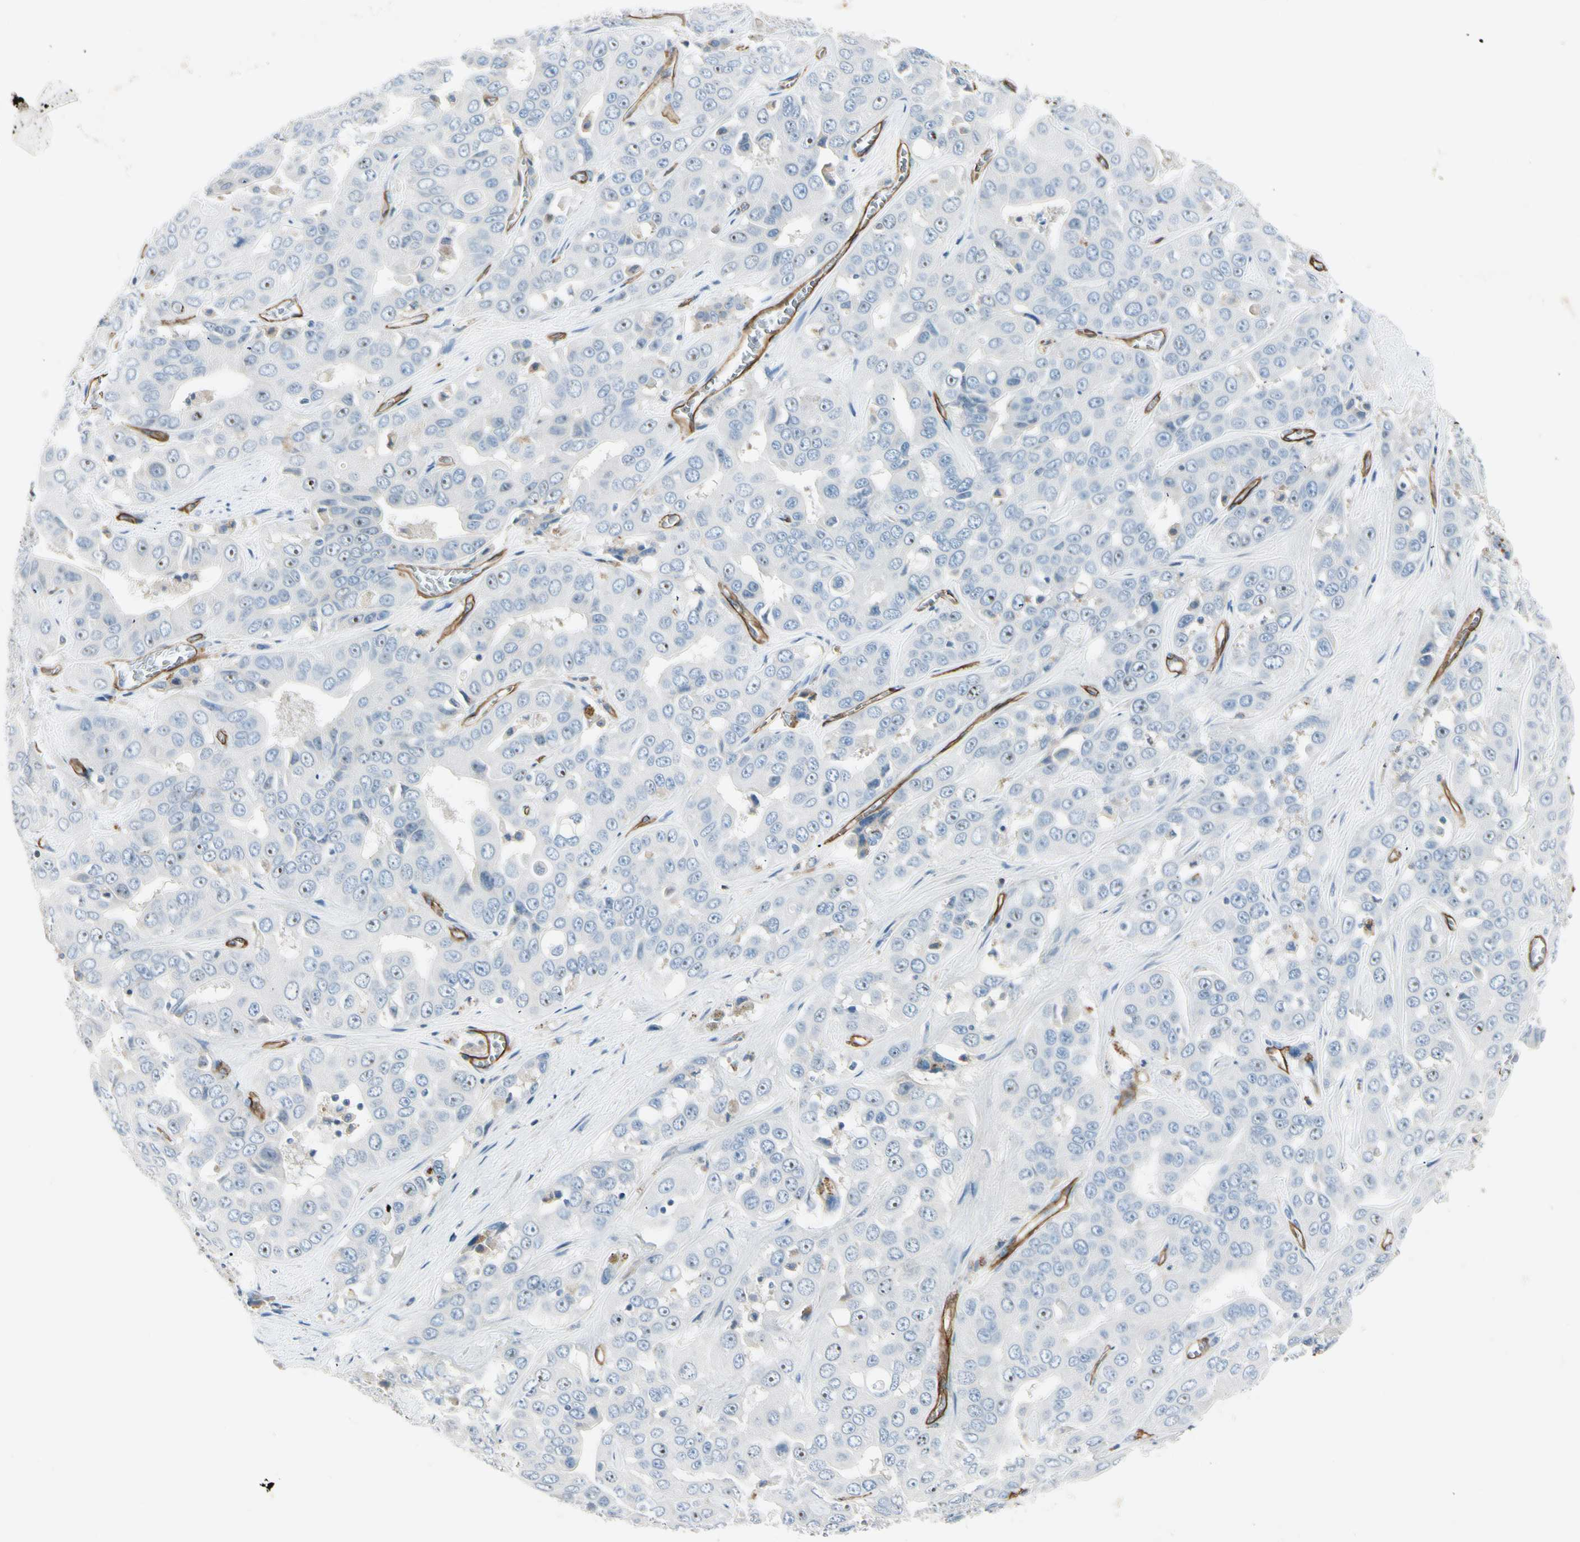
{"staining": {"intensity": "negative", "quantity": "none", "location": "none"}, "tissue": "liver cancer", "cell_type": "Tumor cells", "image_type": "cancer", "snomed": [{"axis": "morphology", "description": "Cholangiocarcinoma"}, {"axis": "topography", "description": "Liver"}], "caption": "Photomicrograph shows no protein expression in tumor cells of liver cholangiocarcinoma tissue.", "gene": "CD93", "patient": {"sex": "female", "age": 52}}